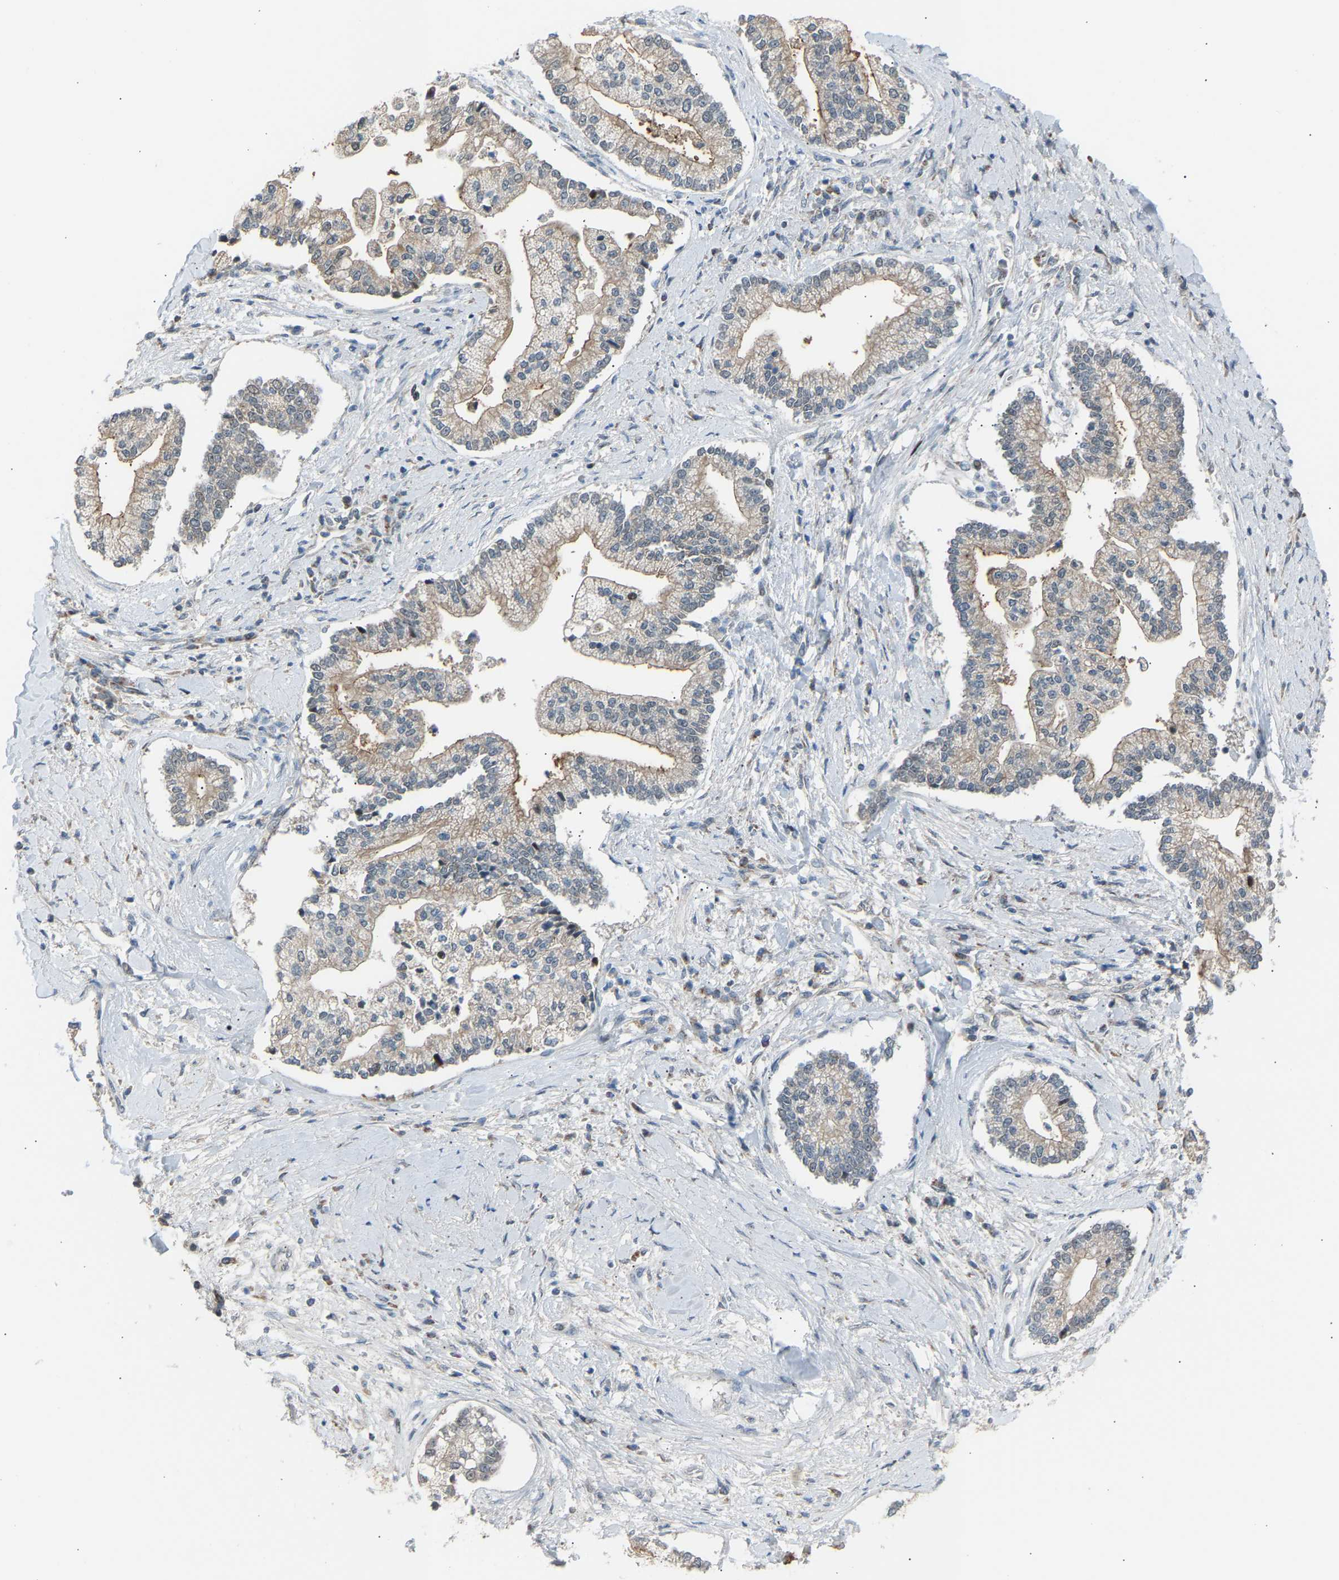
{"staining": {"intensity": "weak", "quantity": "25%-75%", "location": "cytoplasmic/membranous"}, "tissue": "liver cancer", "cell_type": "Tumor cells", "image_type": "cancer", "snomed": [{"axis": "morphology", "description": "Cholangiocarcinoma"}, {"axis": "topography", "description": "Liver"}], "caption": "Approximately 25%-75% of tumor cells in liver cholangiocarcinoma show weak cytoplasmic/membranous protein expression as visualized by brown immunohistochemical staining.", "gene": "VPS41", "patient": {"sex": "male", "age": 50}}